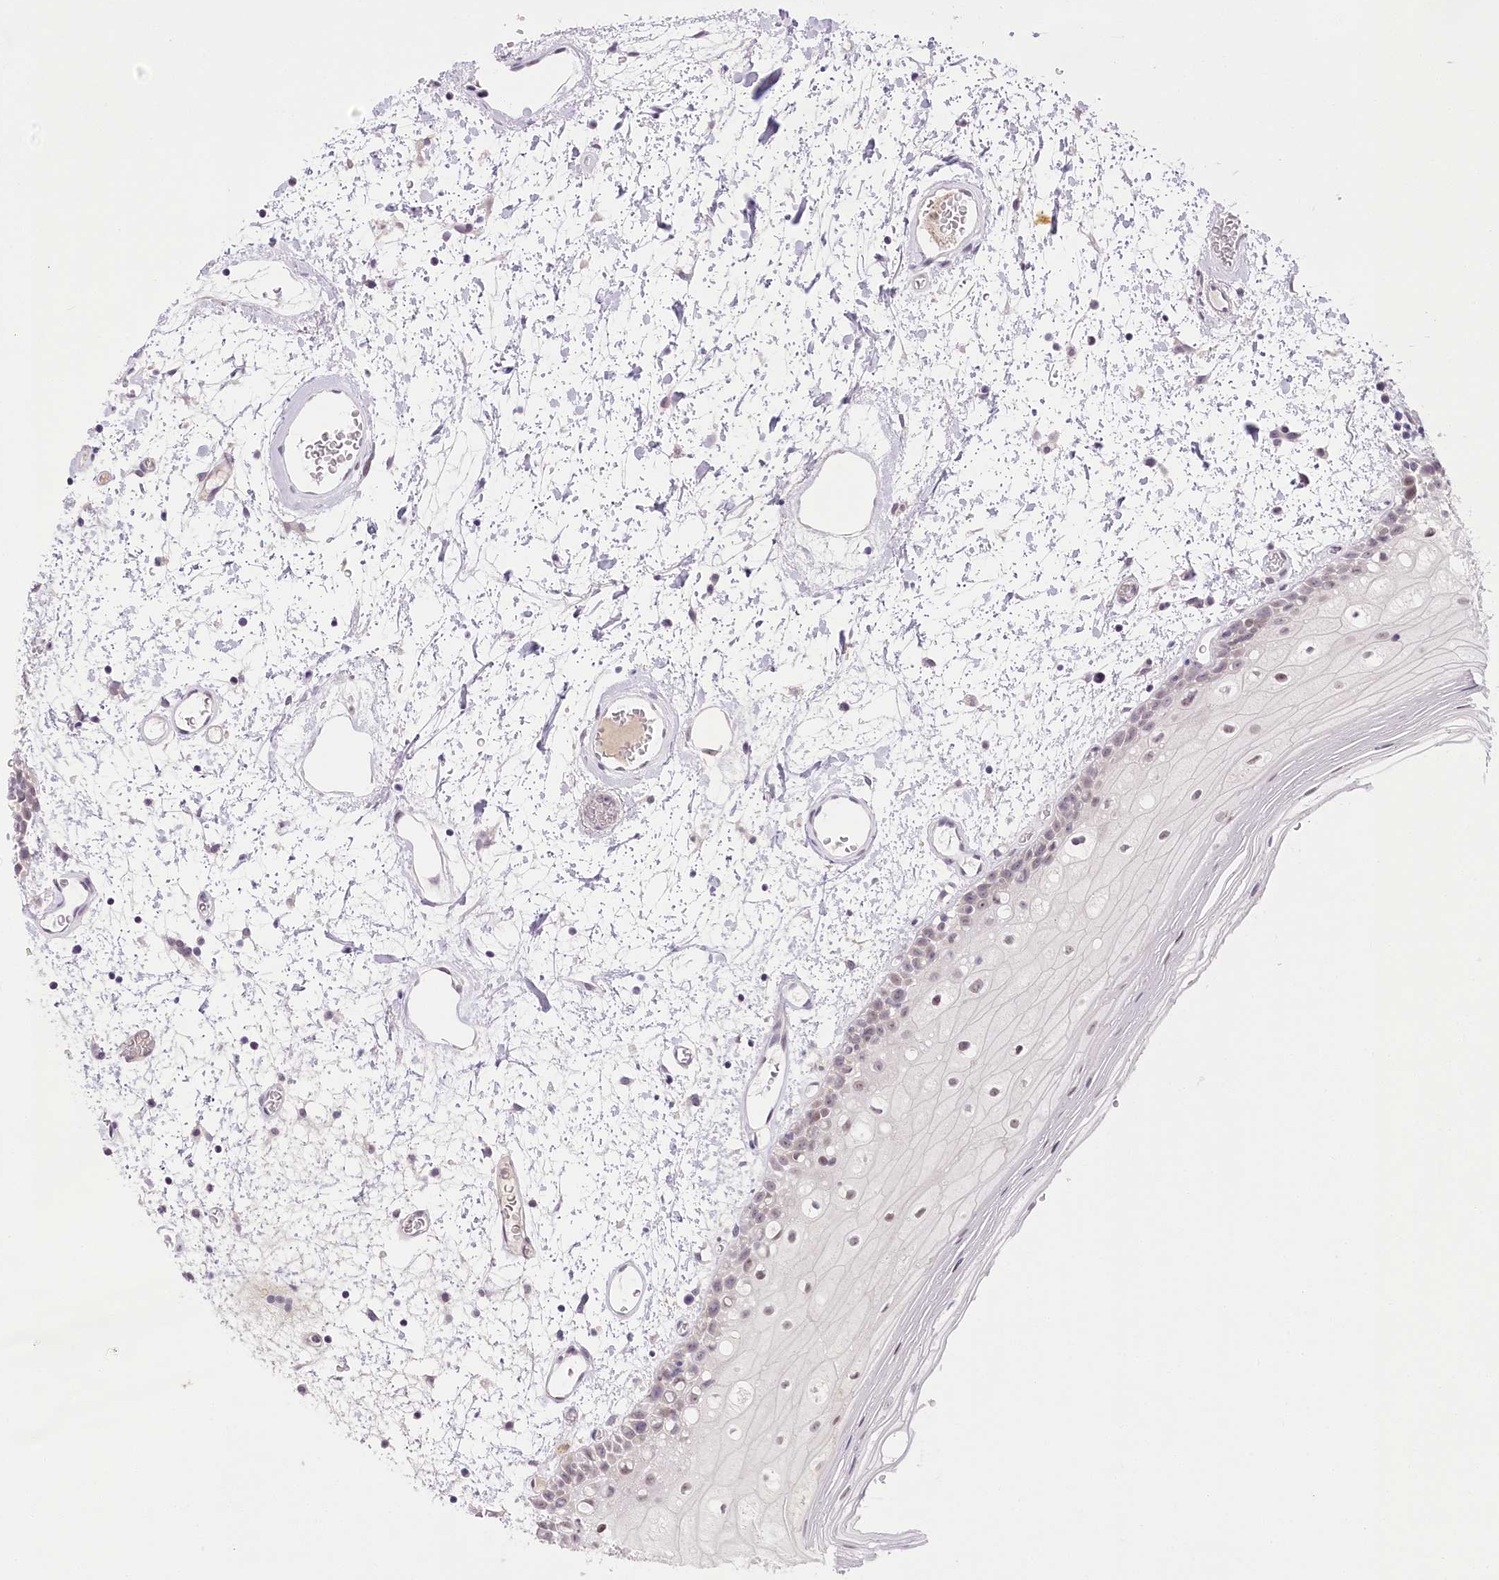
{"staining": {"intensity": "weak", "quantity": "<25%", "location": "nuclear"}, "tissue": "oral mucosa", "cell_type": "Squamous epithelial cells", "image_type": "normal", "snomed": [{"axis": "morphology", "description": "Normal tissue, NOS"}, {"axis": "topography", "description": "Oral tissue"}], "caption": "Squamous epithelial cells are negative for brown protein staining in benign oral mucosa.", "gene": "CCDC30", "patient": {"sex": "male", "age": 52}}